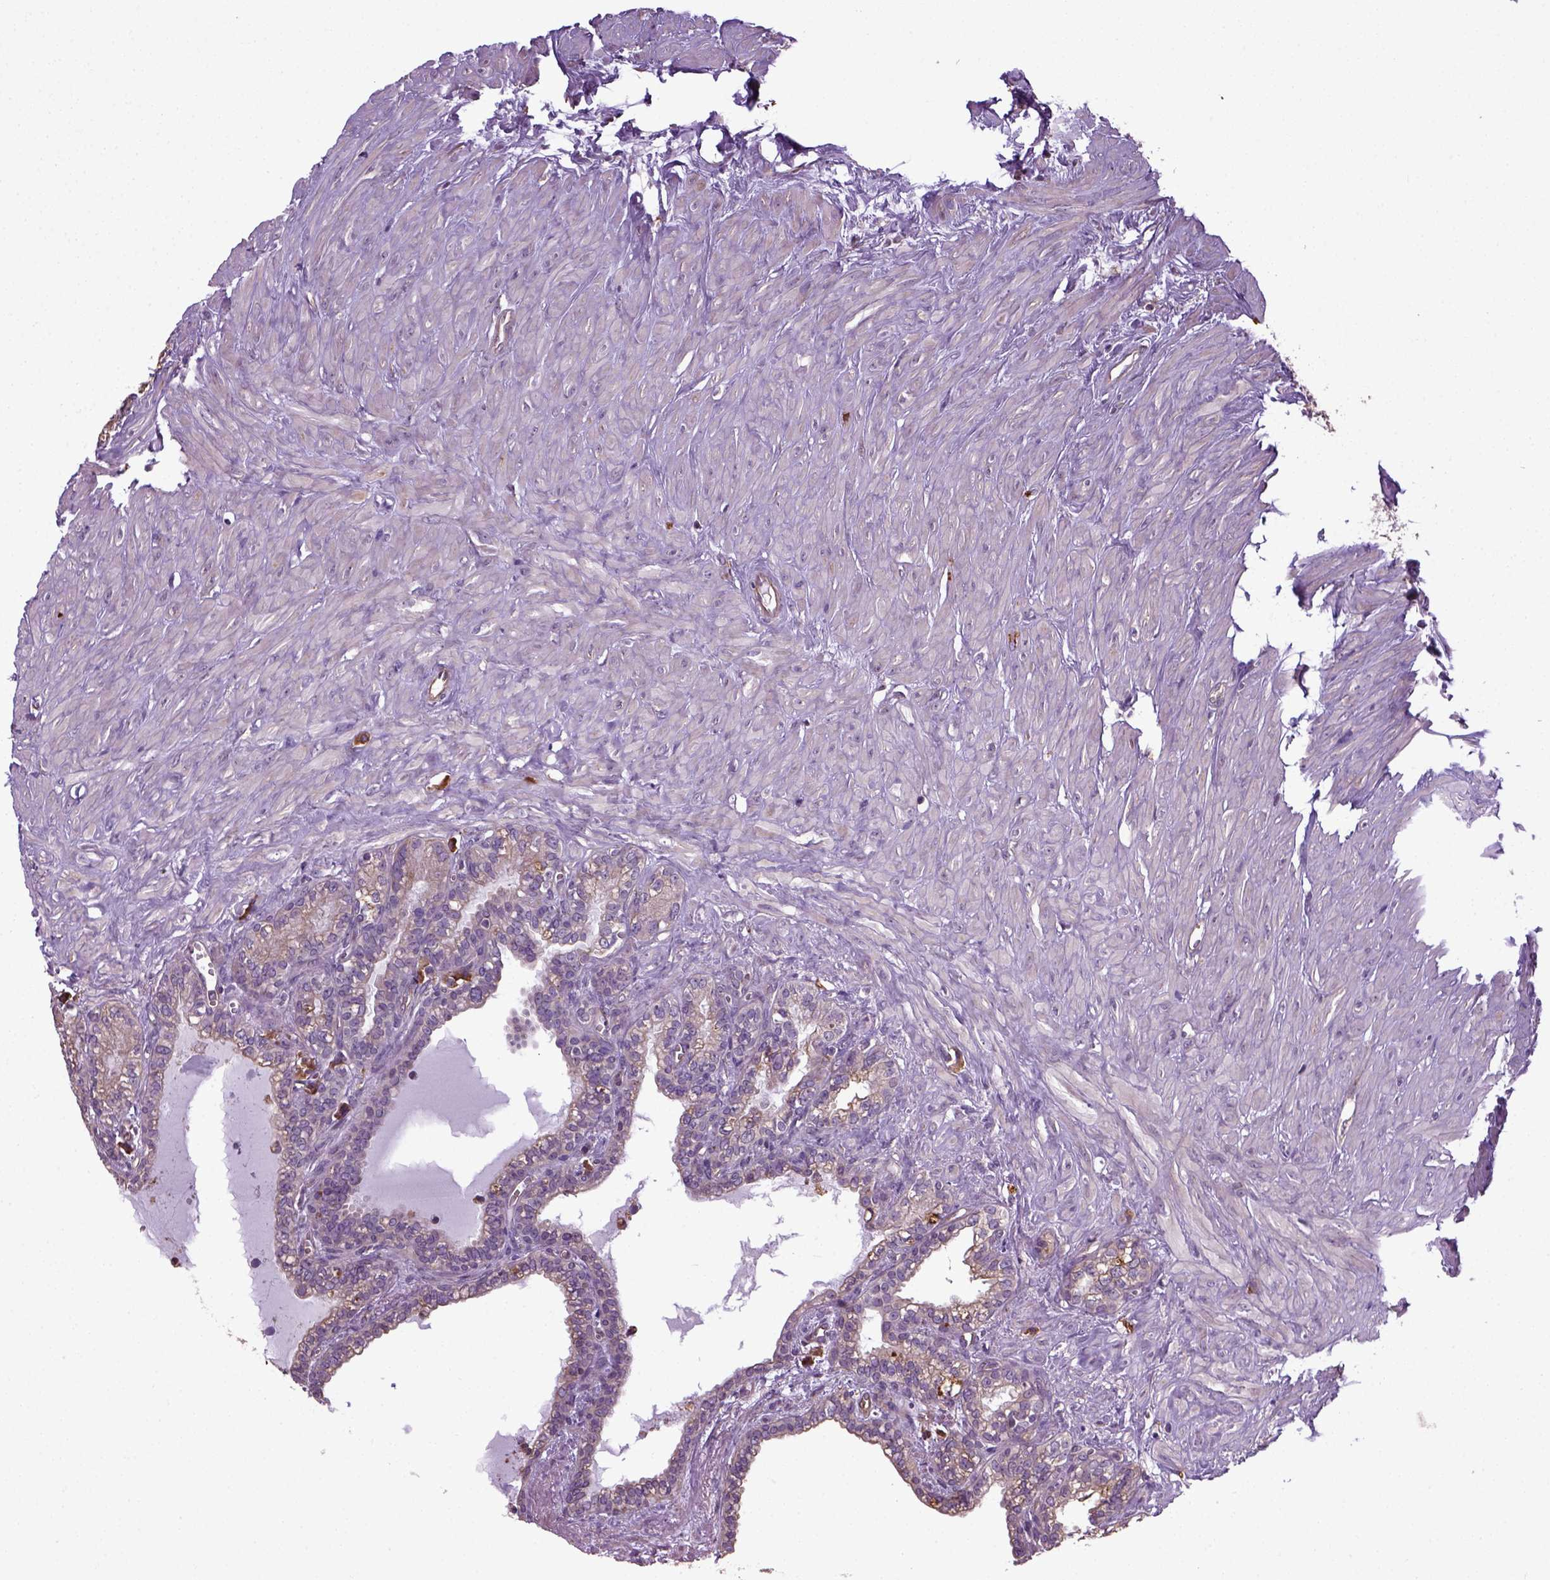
{"staining": {"intensity": "weak", "quantity": "25%-75%", "location": "cytoplasmic/membranous"}, "tissue": "seminal vesicle", "cell_type": "Glandular cells", "image_type": "normal", "snomed": [{"axis": "morphology", "description": "Normal tissue, NOS"}, {"axis": "morphology", "description": "Urothelial carcinoma, NOS"}, {"axis": "topography", "description": "Urinary bladder"}, {"axis": "topography", "description": "Seminal veicle"}], "caption": "A micrograph of seminal vesicle stained for a protein reveals weak cytoplasmic/membranous brown staining in glandular cells.", "gene": "TPRG1", "patient": {"sex": "male", "age": 76}}